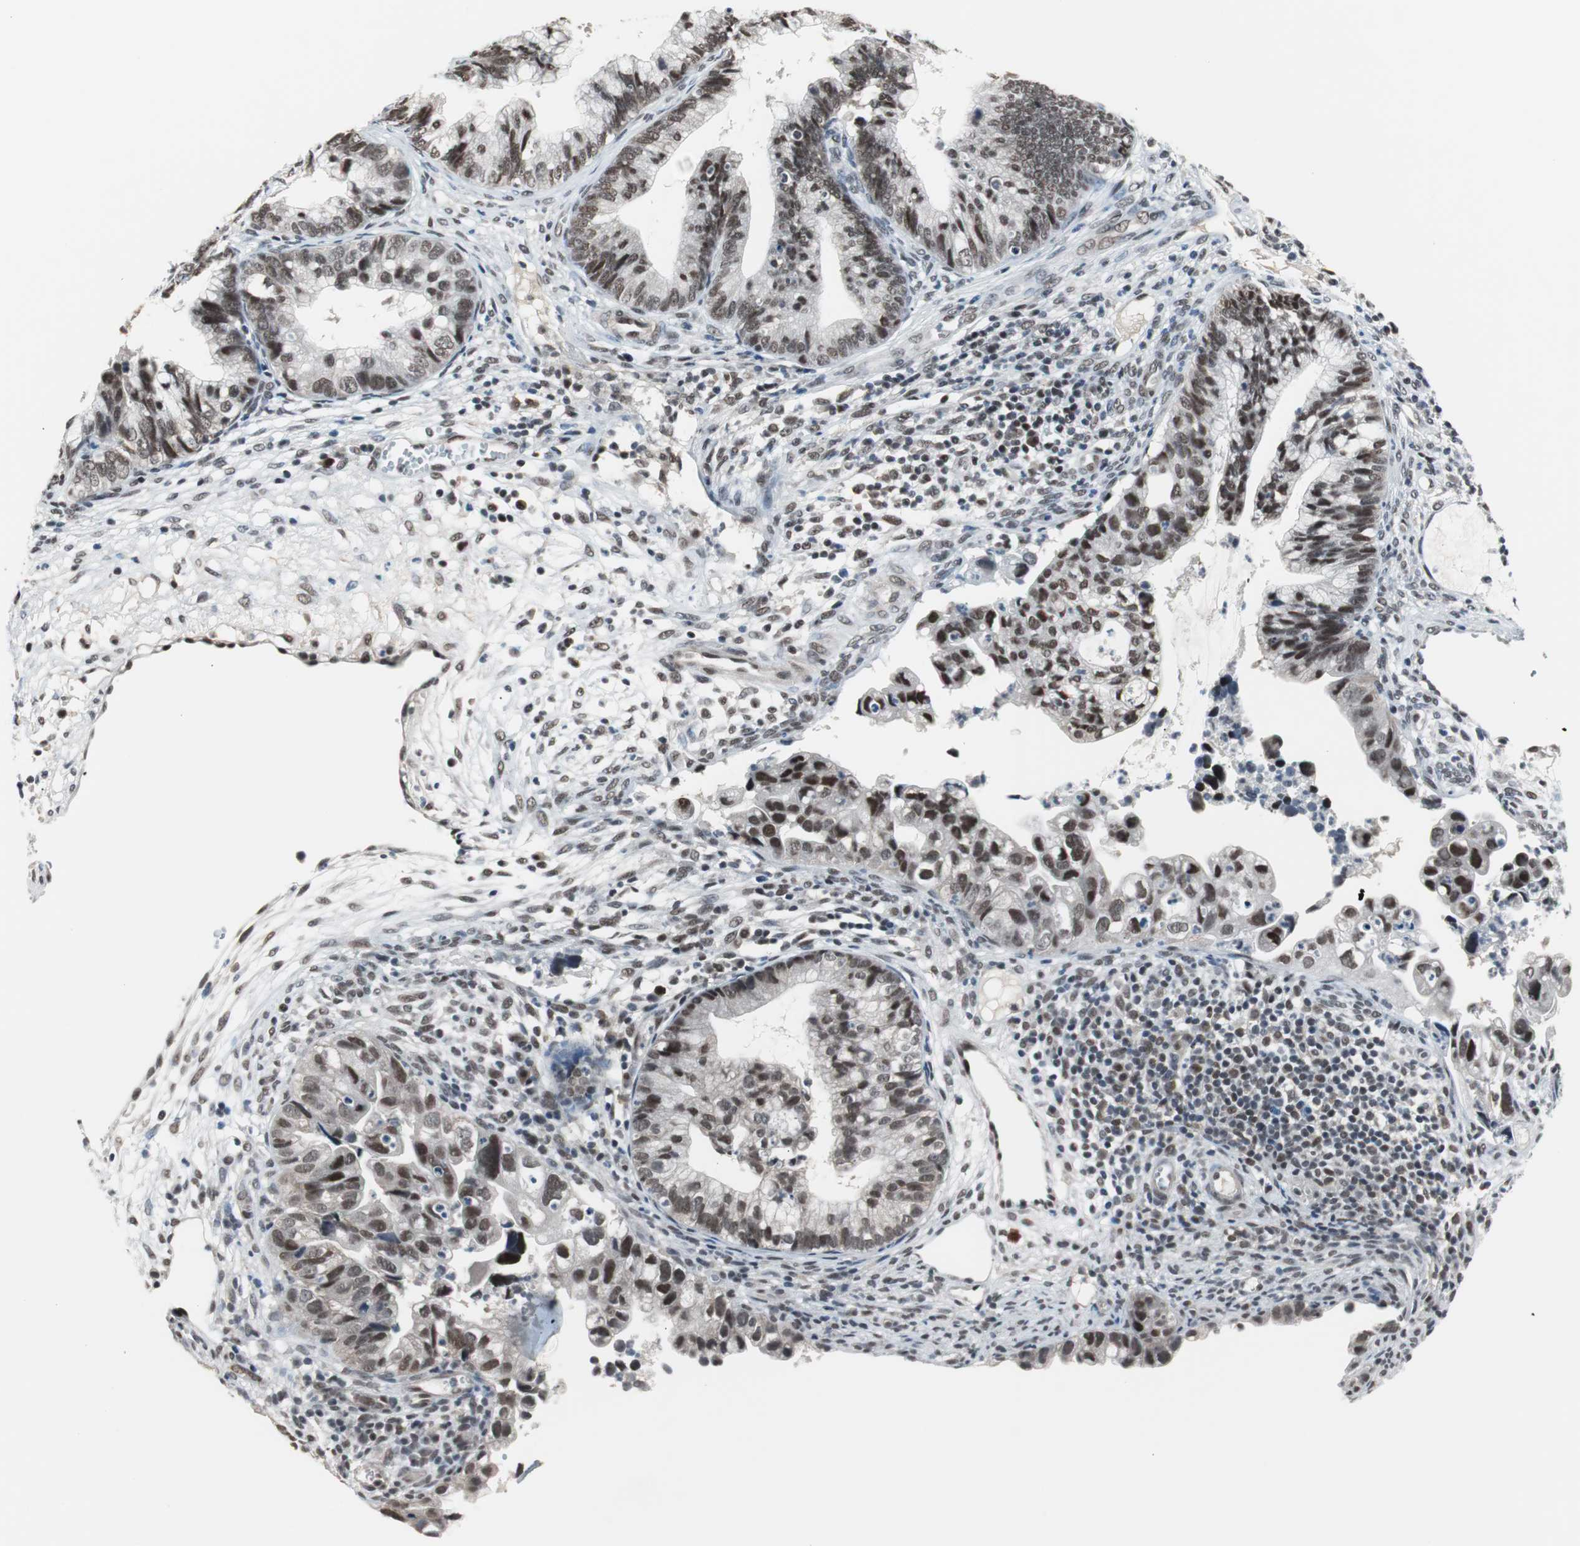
{"staining": {"intensity": "strong", "quantity": ">75%", "location": "nuclear"}, "tissue": "cervical cancer", "cell_type": "Tumor cells", "image_type": "cancer", "snomed": [{"axis": "morphology", "description": "Adenocarcinoma, NOS"}, {"axis": "topography", "description": "Cervix"}], "caption": "Immunohistochemical staining of cervical cancer exhibits strong nuclear protein expression in about >75% of tumor cells.", "gene": "TAF7", "patient": {"sex": "female", "age": 44}}